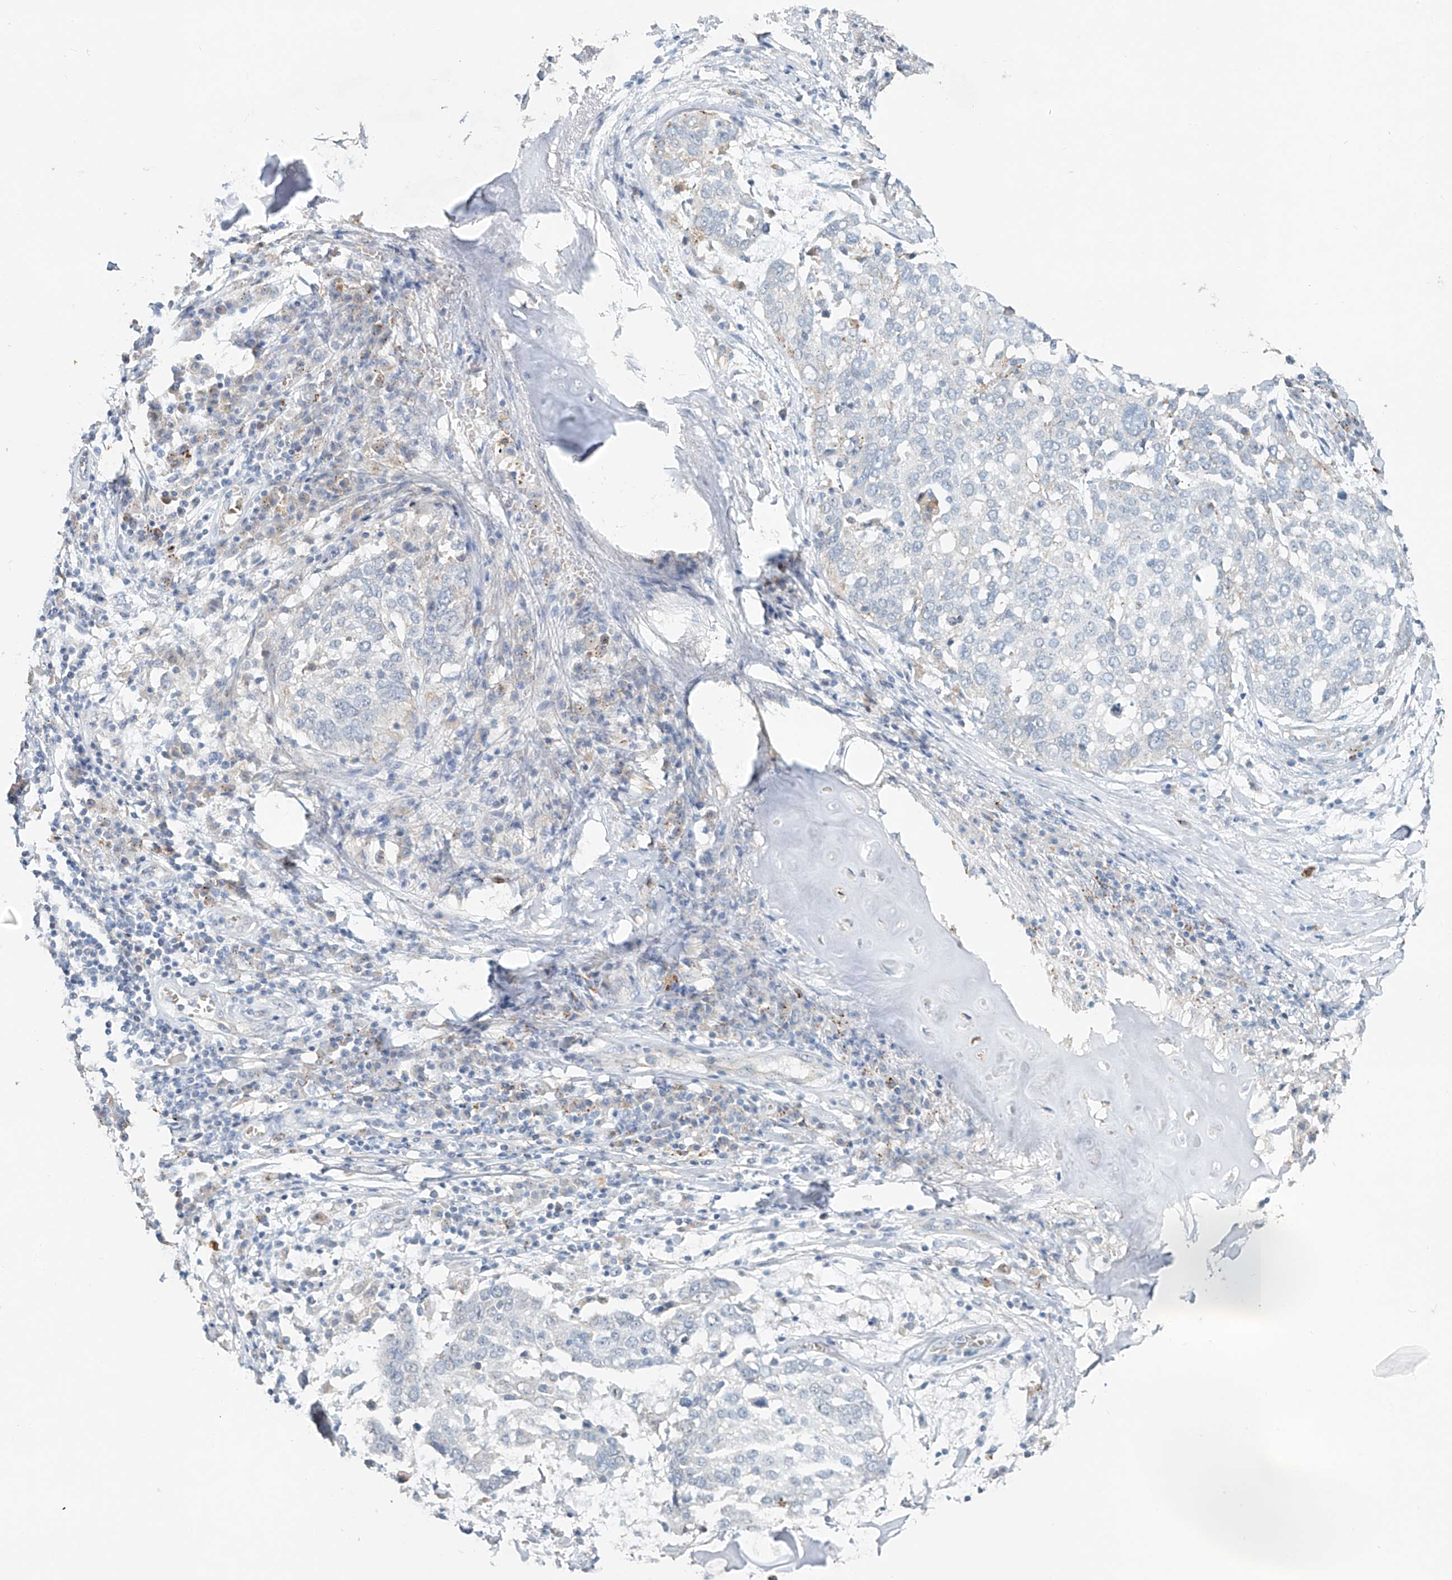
{"staining": {"intensity": "negative", "quantity": "none", "location": "none"}, "tissue": "lung cancer", "cell_type": "Tumor cells", "image_type": "cancer", "snomed": [{"axis": "morphology", "description": "Squamous cell carcinoma, NOS"}, {"axis": "topography", "description": "Lung"}], "caption": "The image demonstrates no significant positivity in tumor cells of lung squamous cell carcinoma. (DAB immunohistochemistry visualized using brightfield microscopy, high magnification).", "gene": "TRIM47", "patient": {"sex": "male", "age": 65}}